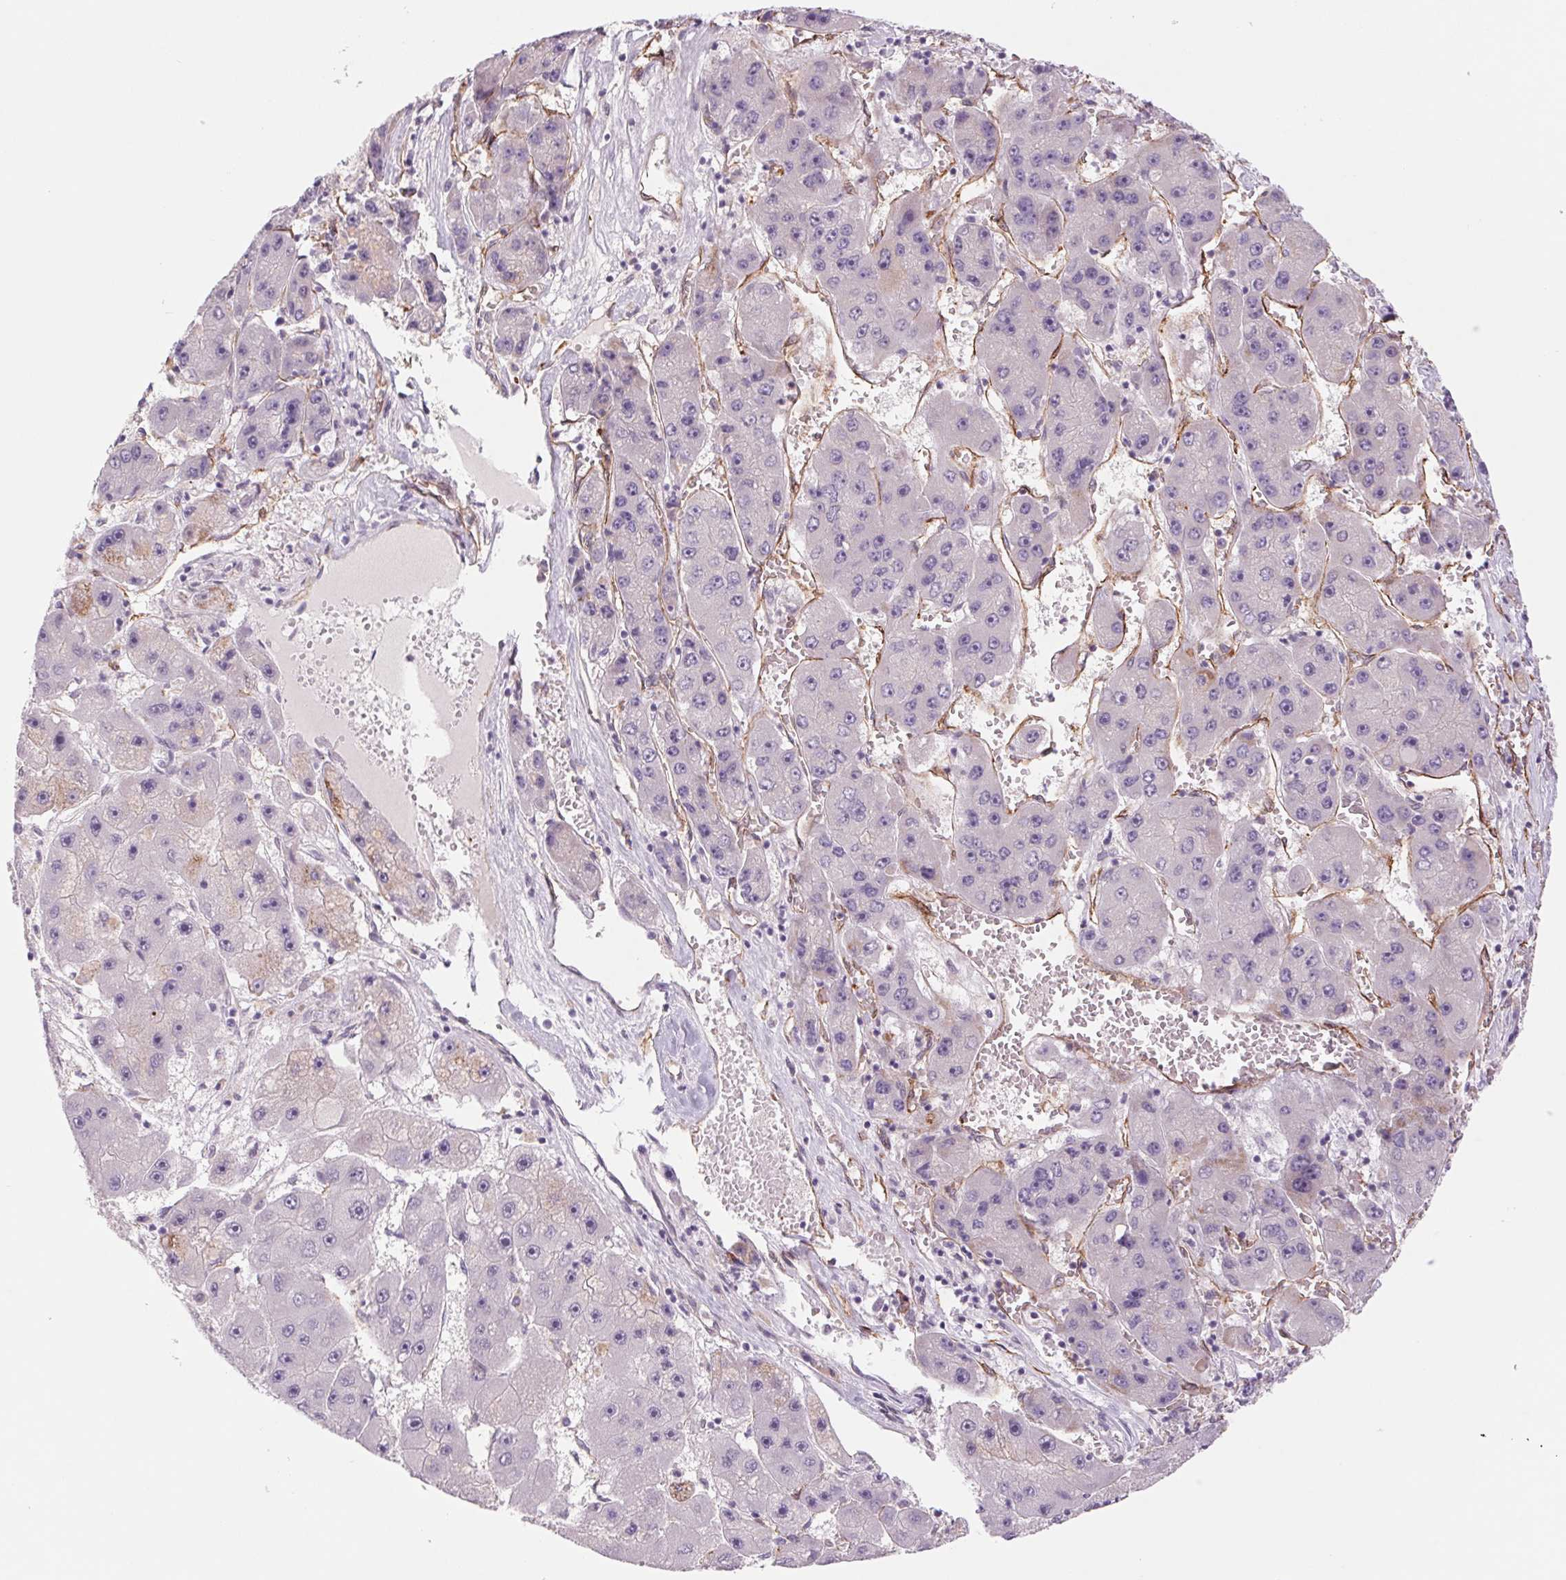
{"staining": {"intensity": "negative", "quantity": "none", "location": "none"}, "tissue": "liver cancer", "cell_type": "Tumor cells", "image_type": "cancer", "snomed": [{"axis": "morphology", "description": "Carcinoma, Hepatocellular, NOS"}, {"axis": "topography", "description": "Liver"}], "caption": "An image of human hepatocellular carcinoma (liver) is negative for staining in tumor cells.", "gene": "MS4A13", "patient": {"sex": "female", "age": 61}}